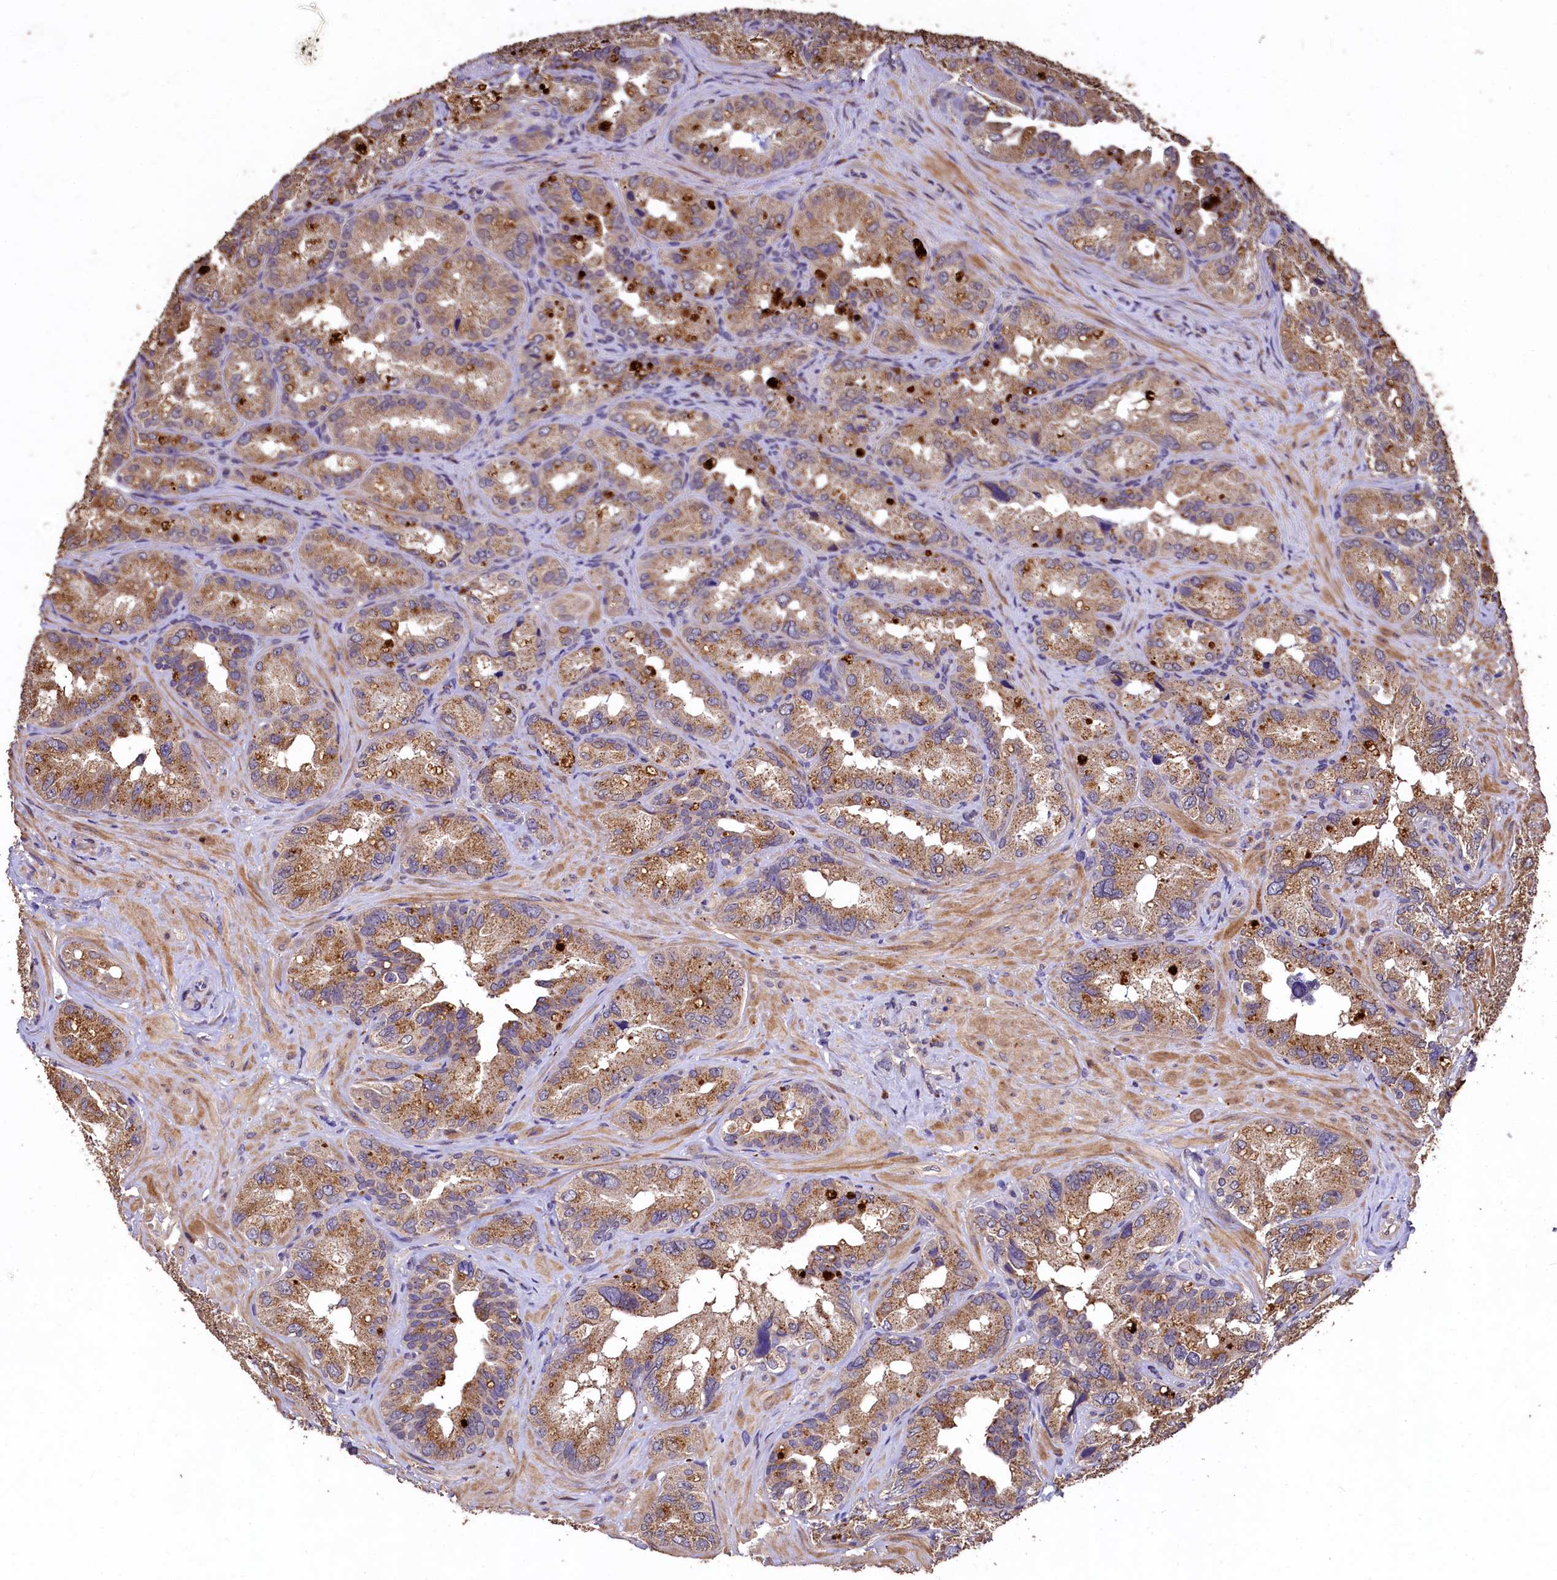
{"staining": {"intensity": "moderate", "quantity": ">75%", "location": "cytoplasmic/membranous"}, "tissue": "seminal vesicle", "cell_type": "Glandular cells", "image_type": "normal", "snomed": [{"axis": "morphology", "description": "Normal tissue, NOS"}, {"axis": "topography", "description": "Seminal veicle"}, {"axis": "topography", "description": "Peripheral nerve tissue"}], "caption": "Immunohistochemistry (IHC) of benign seminal vesicle demonstrates medium levels of moderate cytoplasmic/membranous staining in about >75% of glandular cells.", "gene": "LSM4", "patient": {"sex": "male", "age": 67}}